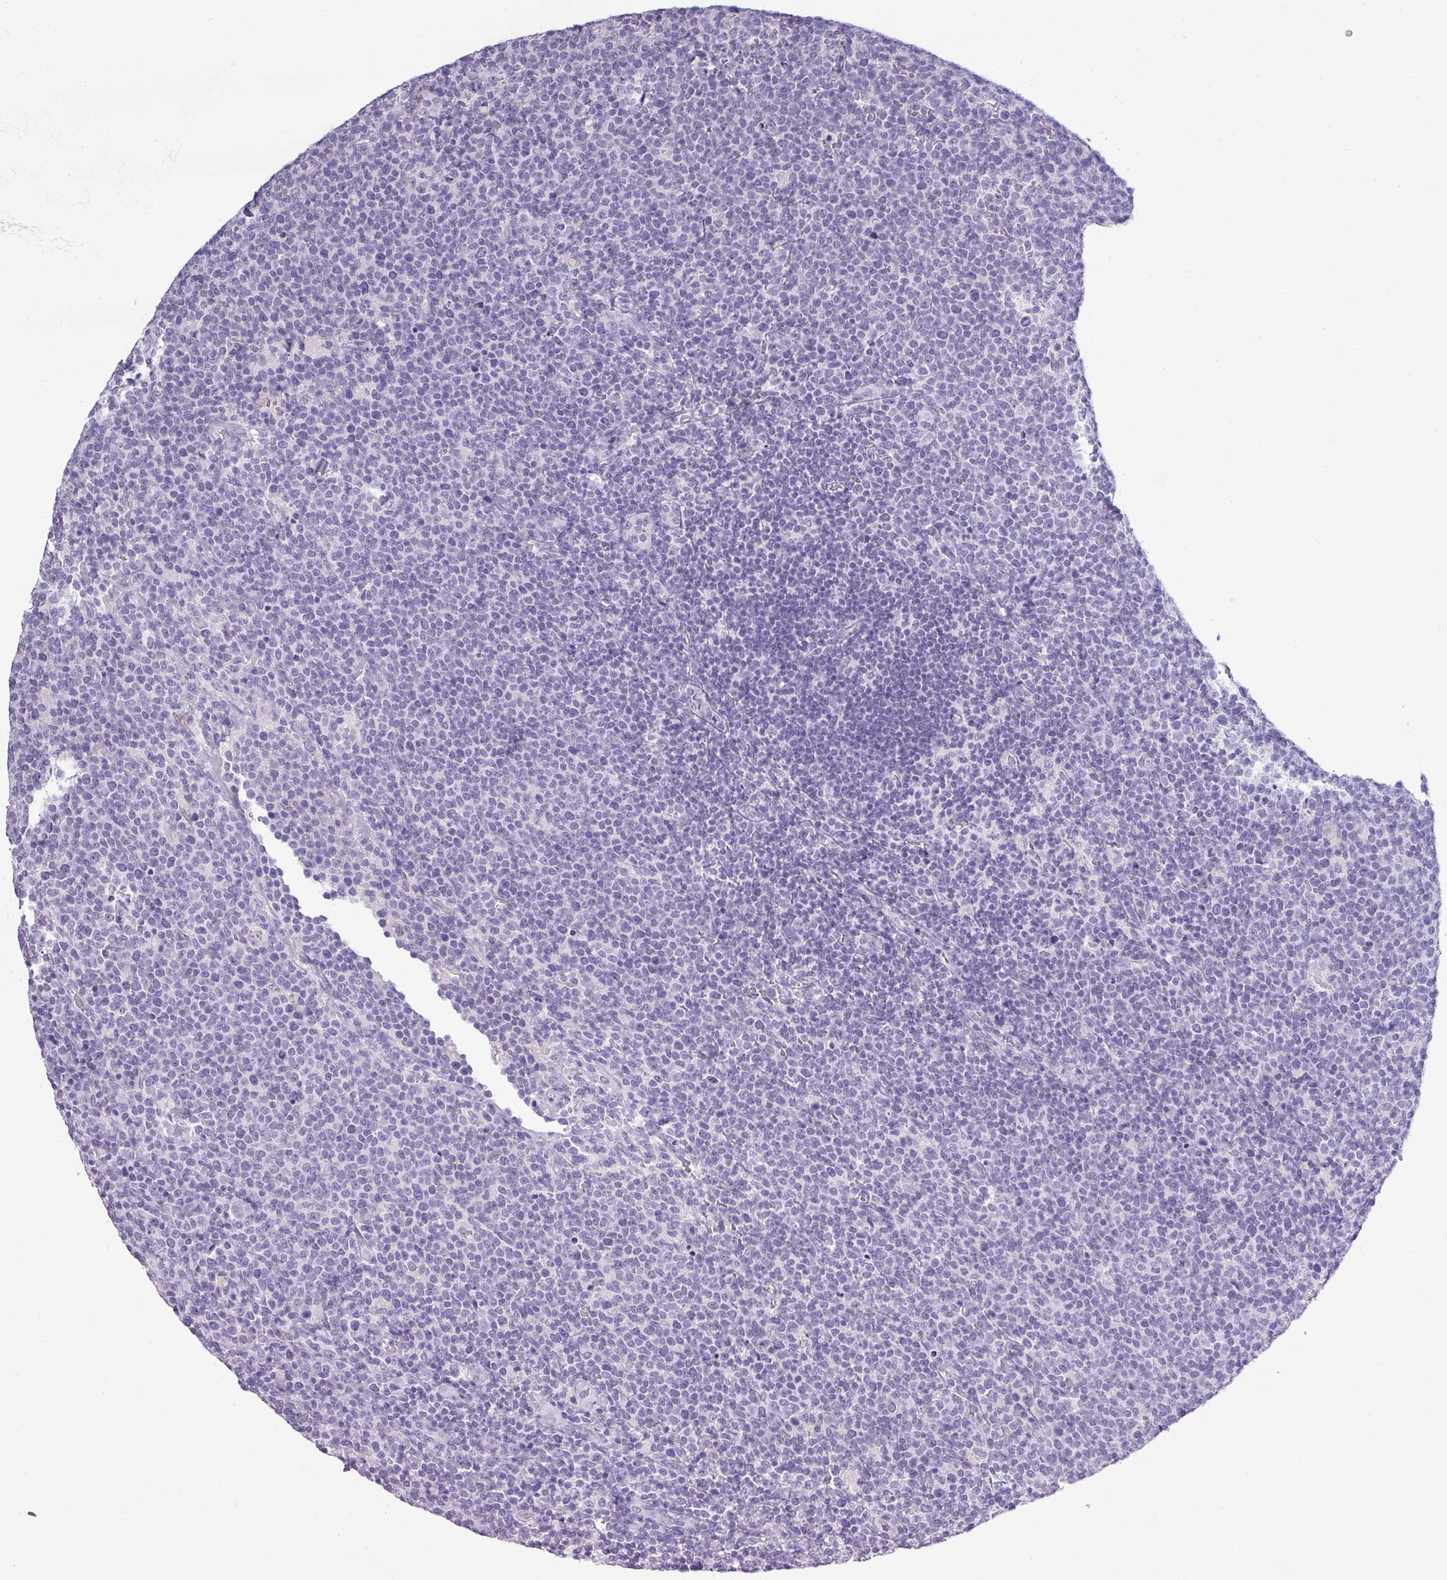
{"staining": {"intensity": "negative", "quantity": "none", "location": "none"}, "tissue": "lymphoma", "cell_type": "Tumor cells", "image_type": "cancer", "snomed": [{"axis": "morphology", "description": "Malignant lymphoma, non-Hodgkin's type, High grade"}, {"axis": "topography", "description": "Lymph node"}], "caption": "IHC of lymphoma displays no expression in tumor cells.", "gene": "TMEM91", "patient": {"sex": "male", "age": 61}}